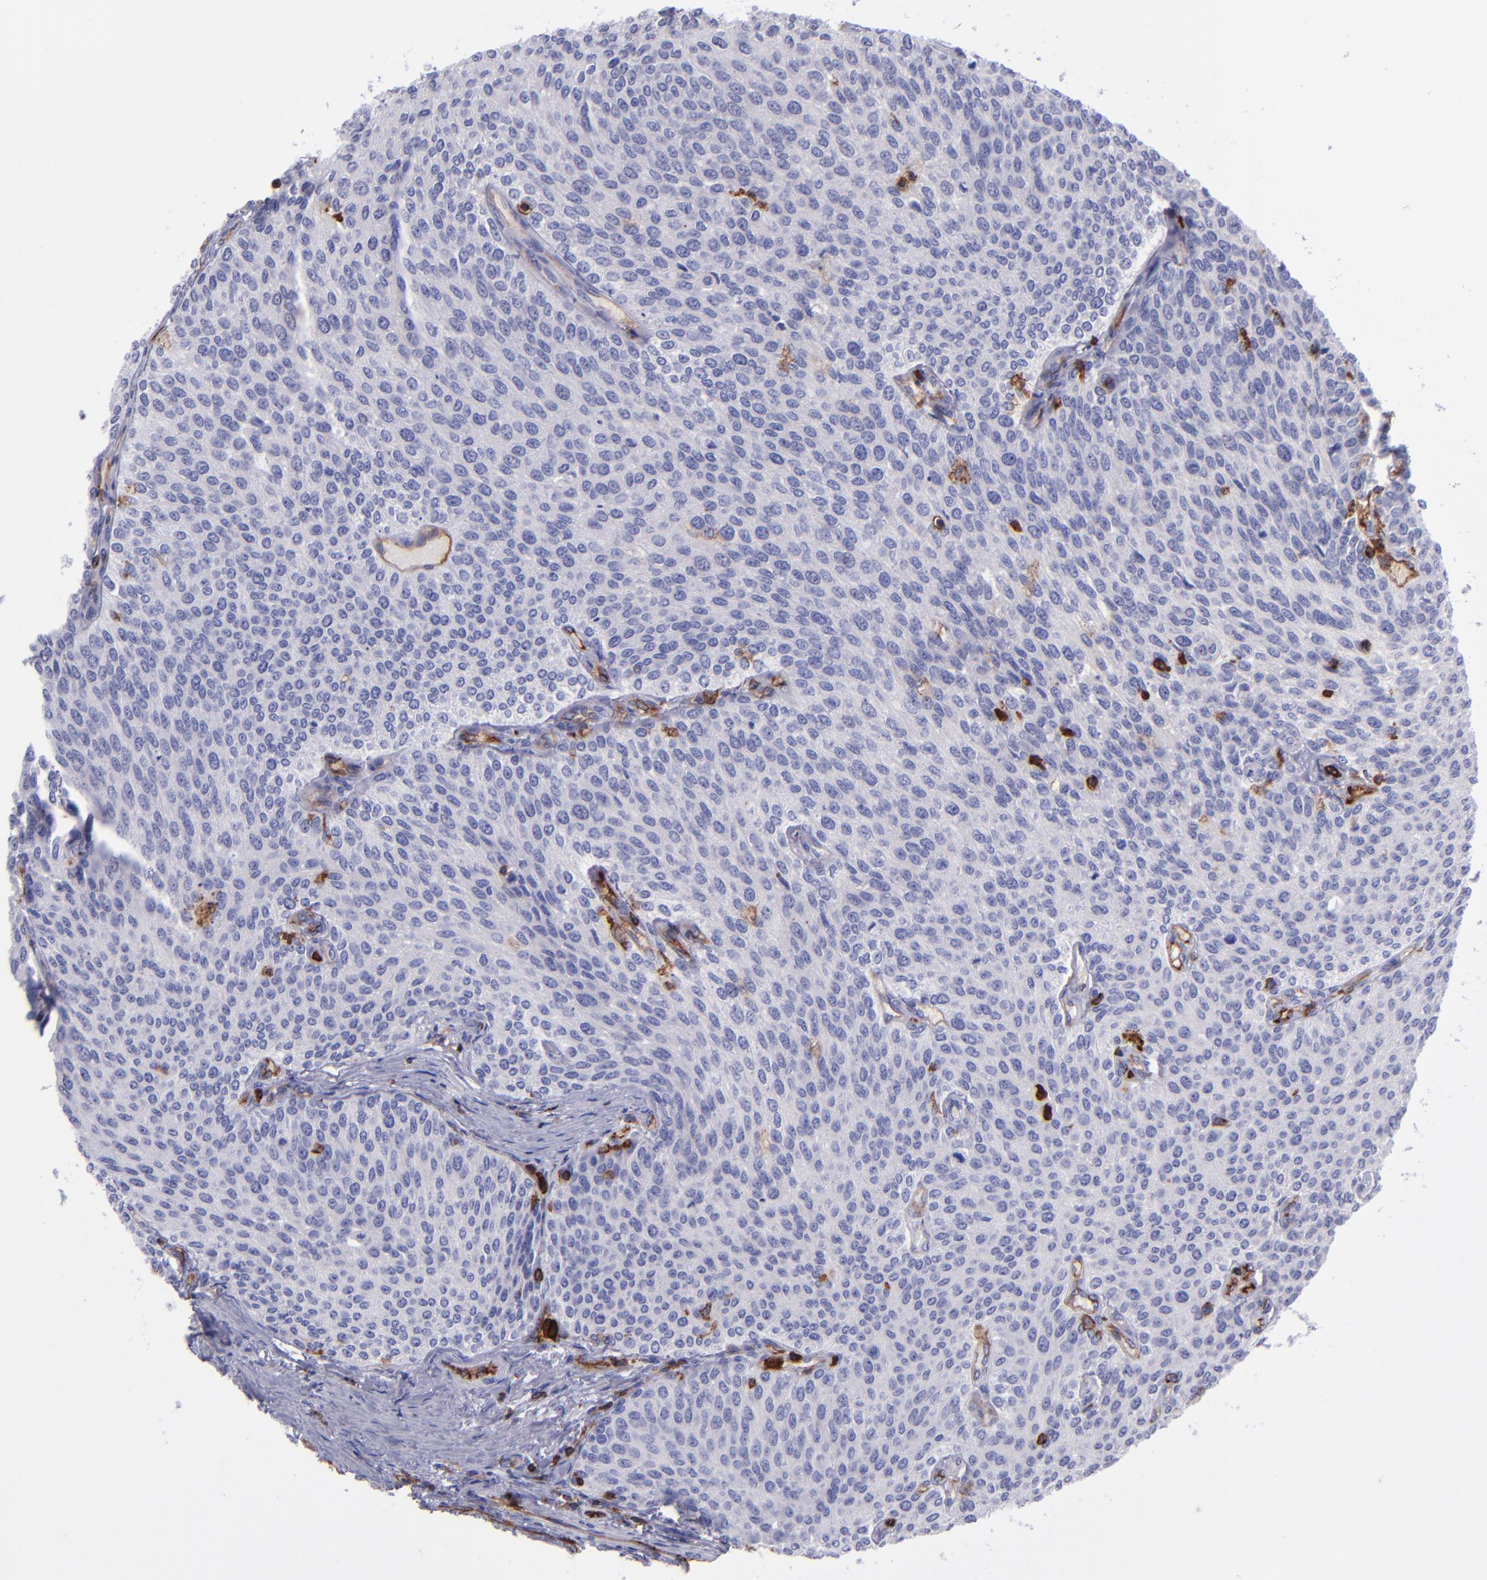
{"staining": {"intensity": "negative", "quantity": "none", "location": "none"}, "tissue": "urothelial cancer", "cell_type": "Tumor cells", "image_type": "cancer", "snomed": [{"axis": "morphology", "description": "Urothelial carcinoma, Low grade"}, {"axis": "topography", "description": "Urinary bladder"}], "caption": "A high-resolution photomicrograph shows immunohistochemistry staining of urothelial carcinoma (low-grade), which shows no significant positivity in tumor cells.", "gene": "ICAM3", "patient": {"sex": "female", "age": 73}}